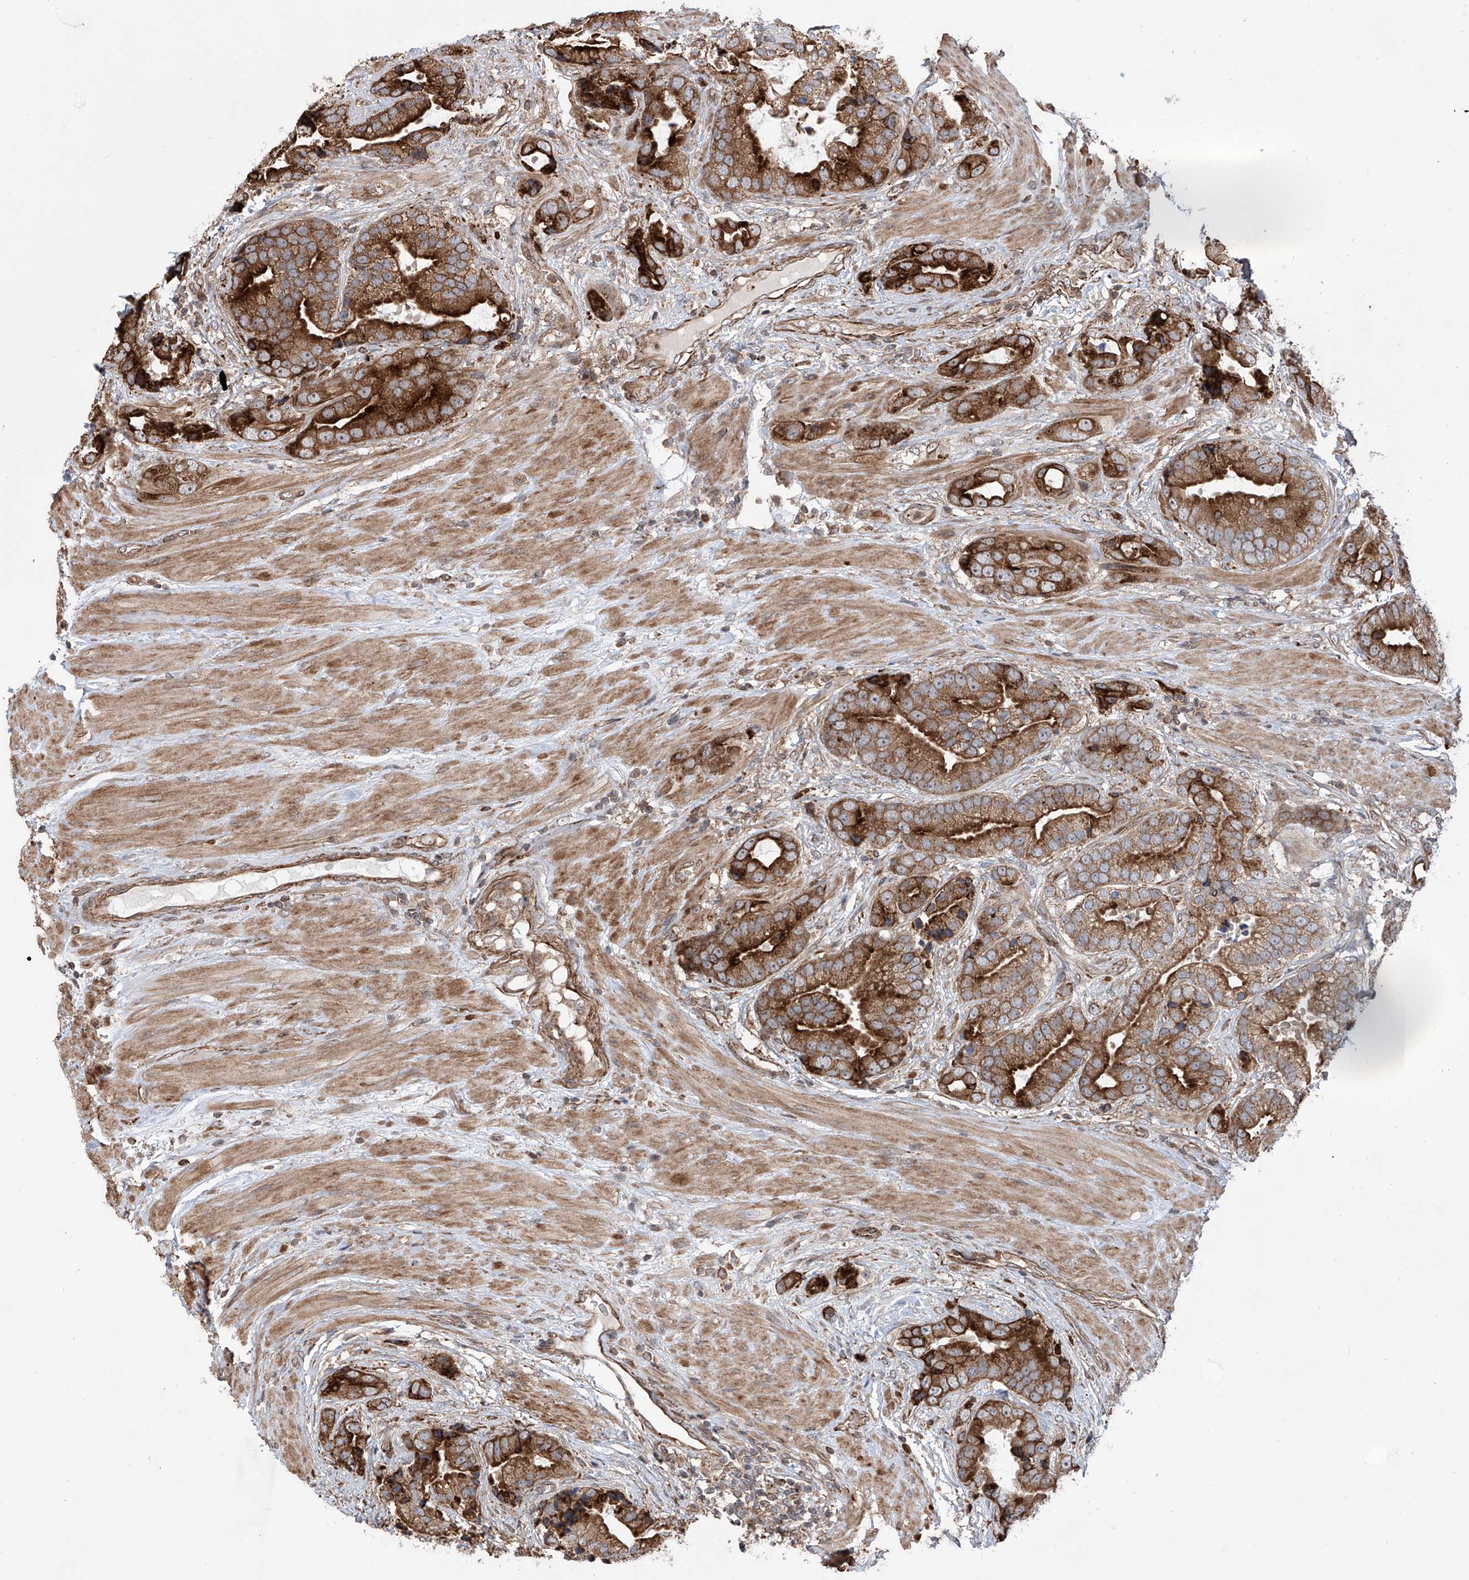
{"staining": {"intensity": "strong", "quantity": ">75%", "location": "cytoplasmic/membranous"}, "tissue": "prostate cancer", "cell_type": "Tumor cells", "image_type": "cancer", "snomed": [{"axis": "morphology", "description": "Adenocarcinoma, High grade"}, {"axis": "topography", "description": "Prostate"}], "caption": "A histopathology image of prostate cancer (adenocarcinoma (high-grade)) stained for a protein demonstrates strong cytoplasmic/membranous brown staining in tumor cells.", "gene": "APAF1", "patient": {"sex": "male", "age": 70}}